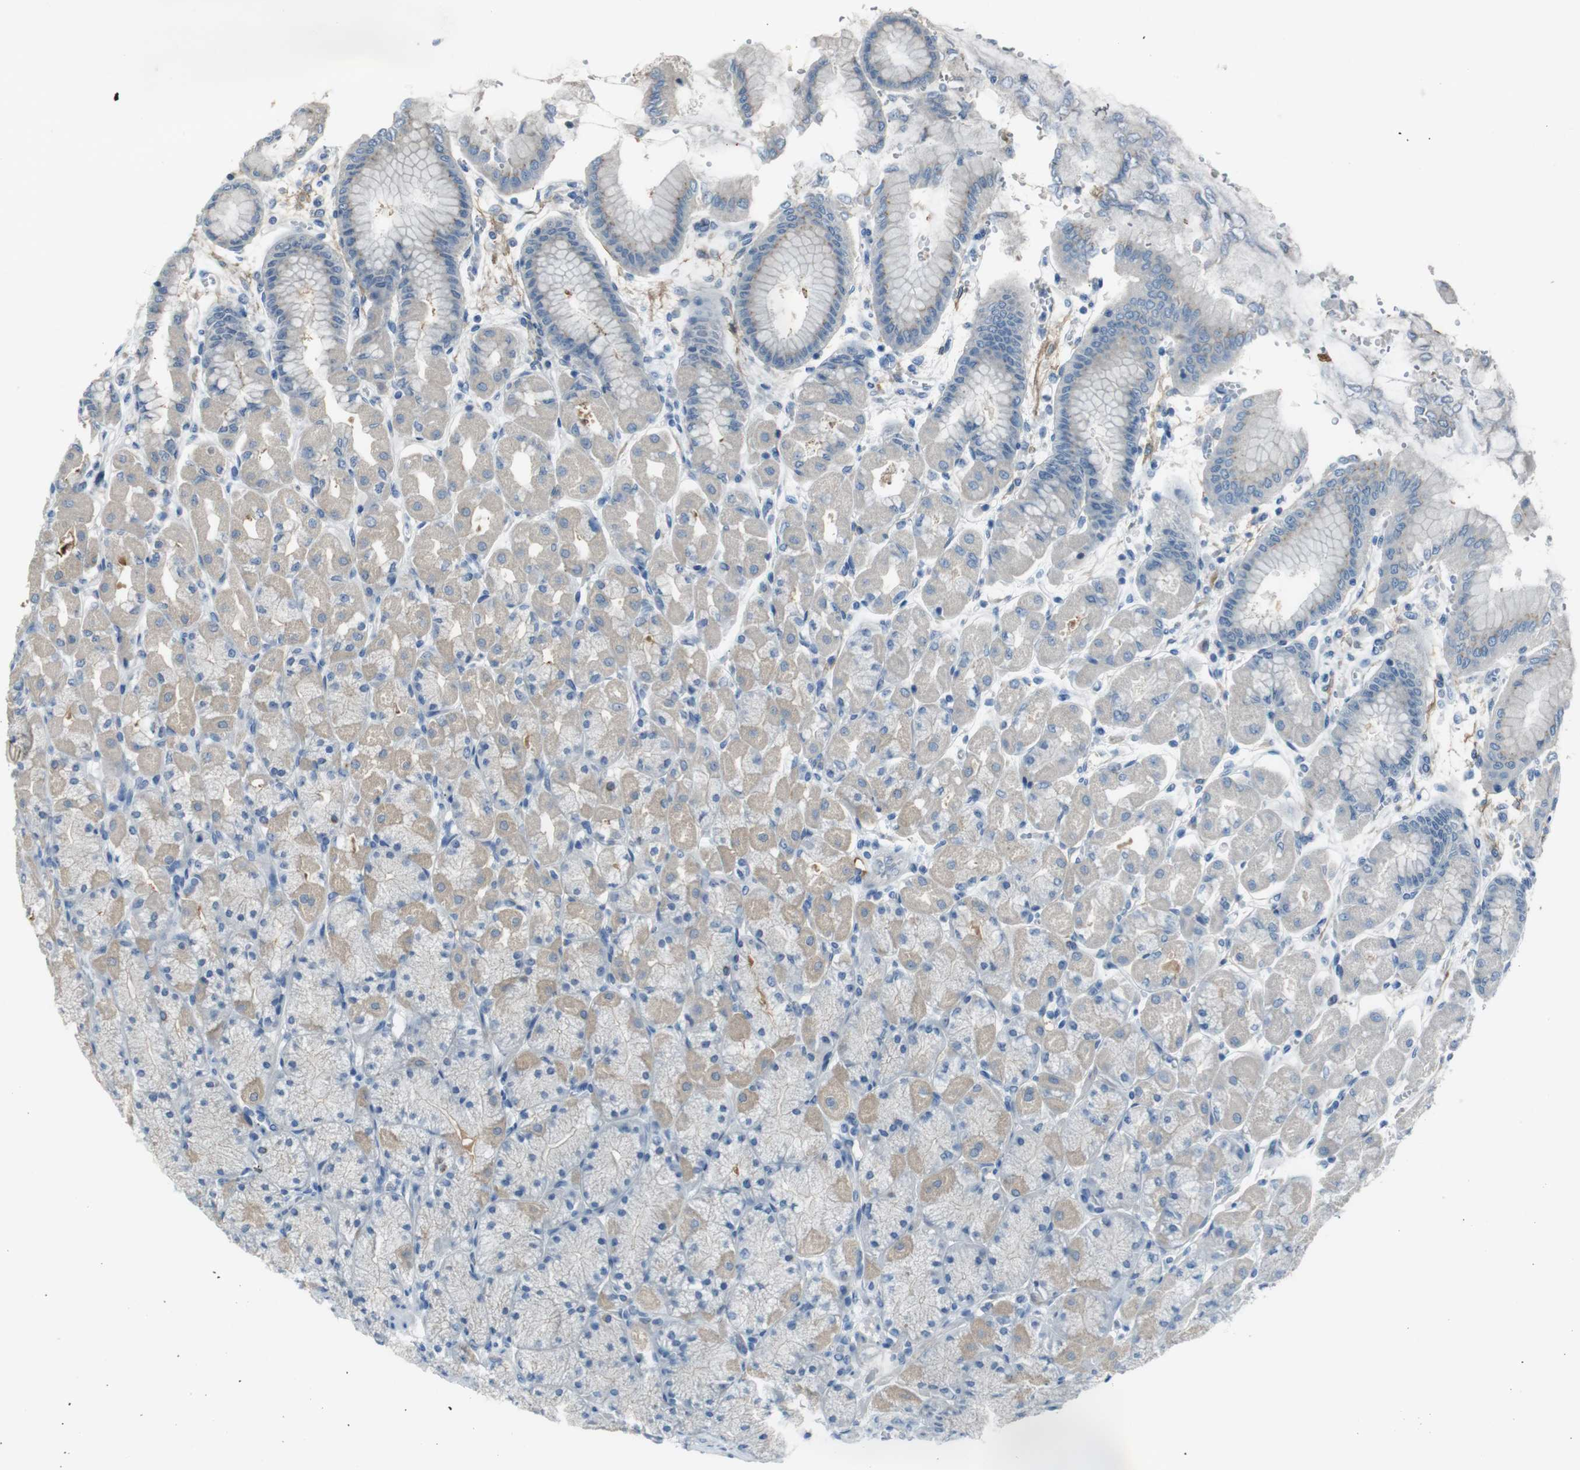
{"staining": {"intensity": "weak", "quantity": "25%-75%", "location": "cytoplasmic/membranous"}, "tissue": "stomach", "cell_type": "Glandular cells", "image_type": "normal", "snomed": [{"axis": "morphology", "description": "Normal tissue, NOS"}, {"axis": "topography", "description": "Stomach, upper"}], "caption": "Approximately 25%-75% of glandular cells in benign human stomach exhibit weak cytoplasmic/membranous protein expression as visualized by brown immunohistochemical staining.", "gene": "ENTPD7", "patient": {"sex": "female", "age": 56}}